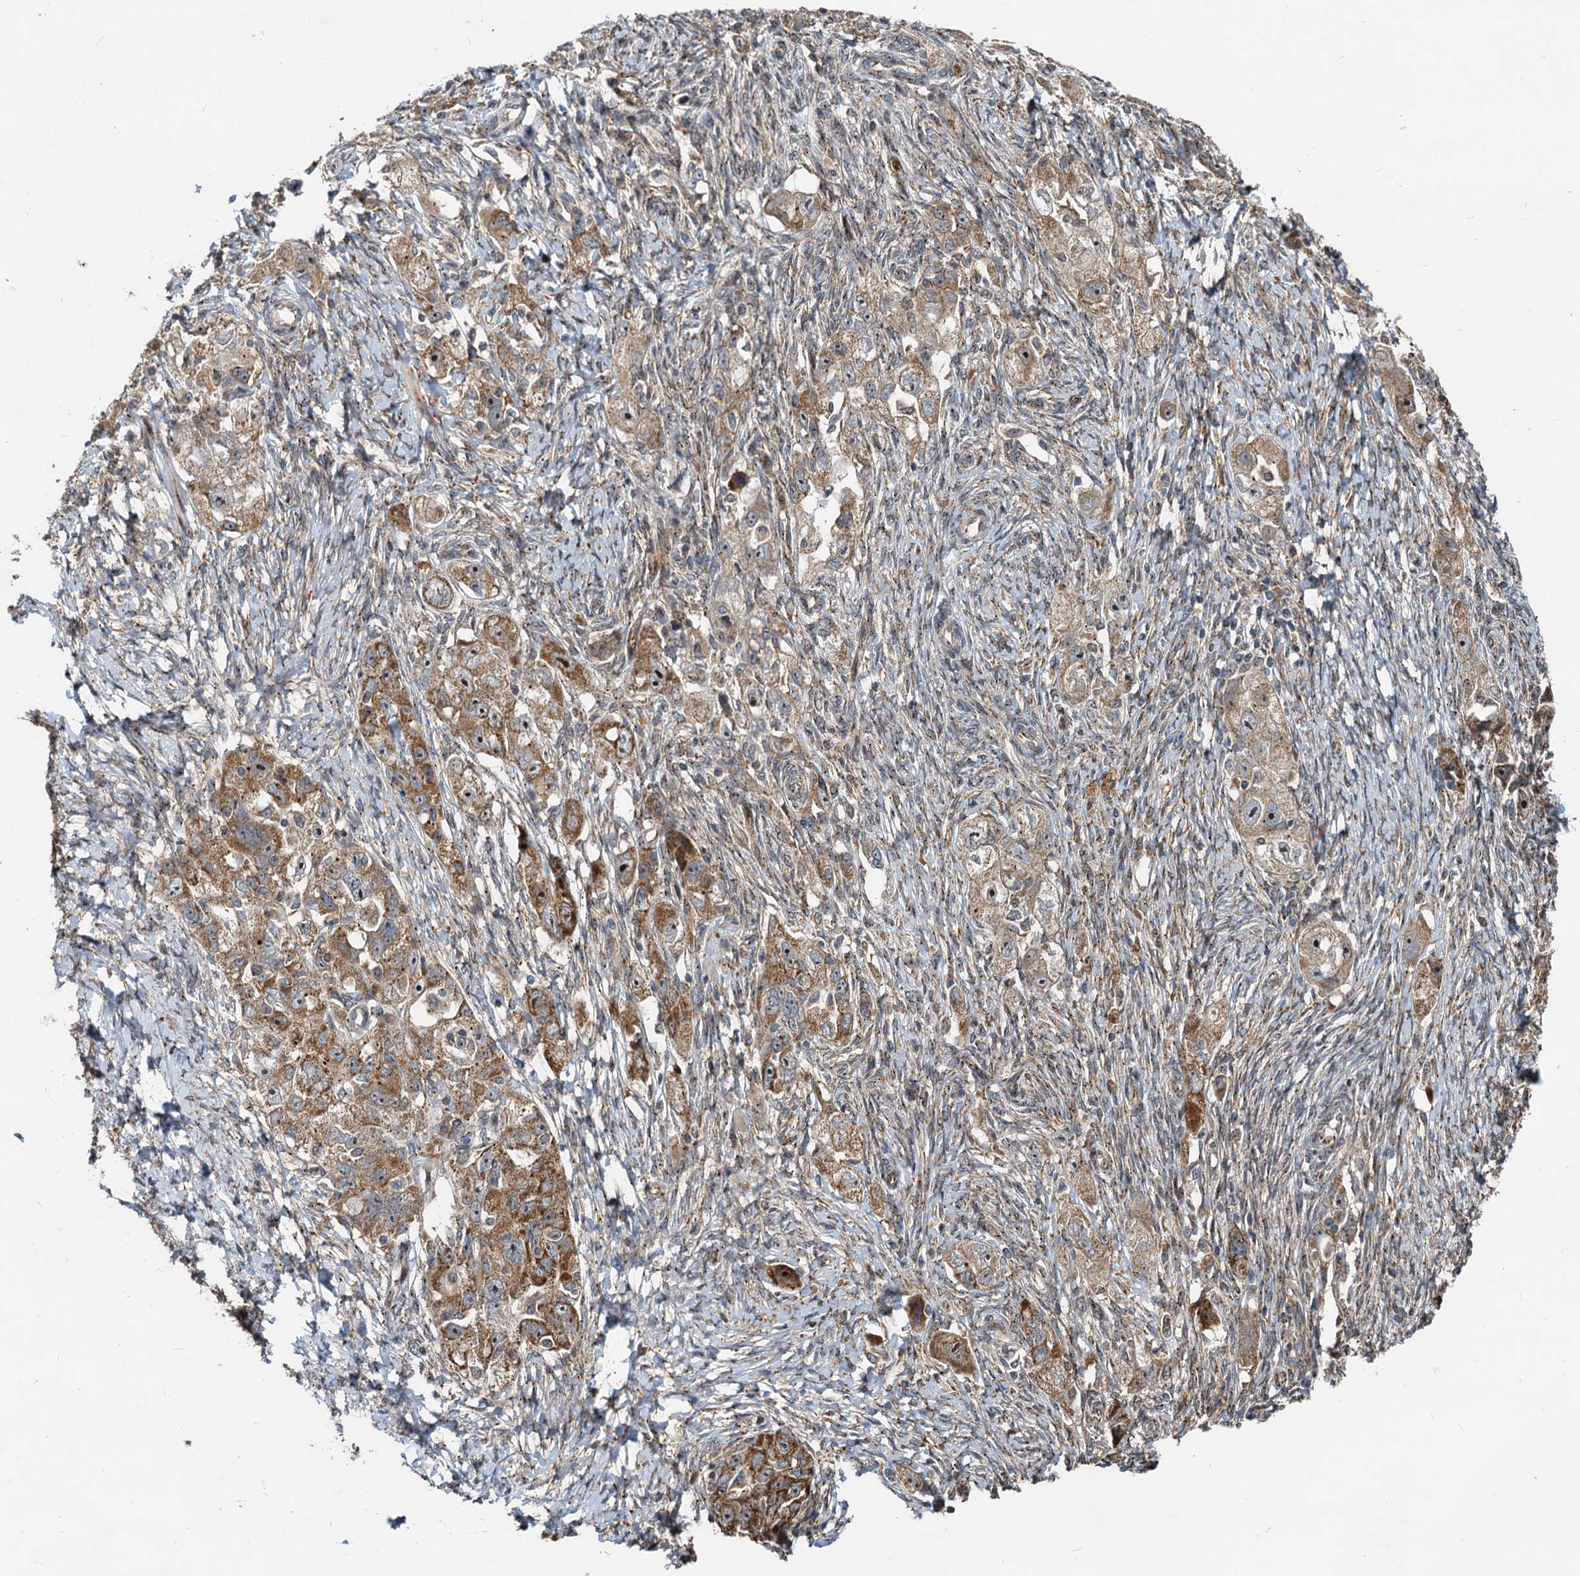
{"staining": {"intensity": "moderate", "quantity": ">75%", "location": "cytoplasmic/membranous"}, "tissue": "ovarian cancer", "cell_type": "Tumor cells", "image_type": "cancer", "snomed": [{"axis": "morphology", "description": "Carcinoma, NOS"}, {"axis": "morphology", "description": "Cystadenocarcinoma, serous, NOS"}, {"axis": "topography", "description": "Ovary"}], "caption": "Immunohistochemical staining of serous cystadenocarcinoma (ovarian) demonstrates medium levels of moderate cytoplasmic/membranous protein positivity in approximately >75% of tumor cells.", "gene": "CEP68", "patient": {"sex": "female", "age": 69}}